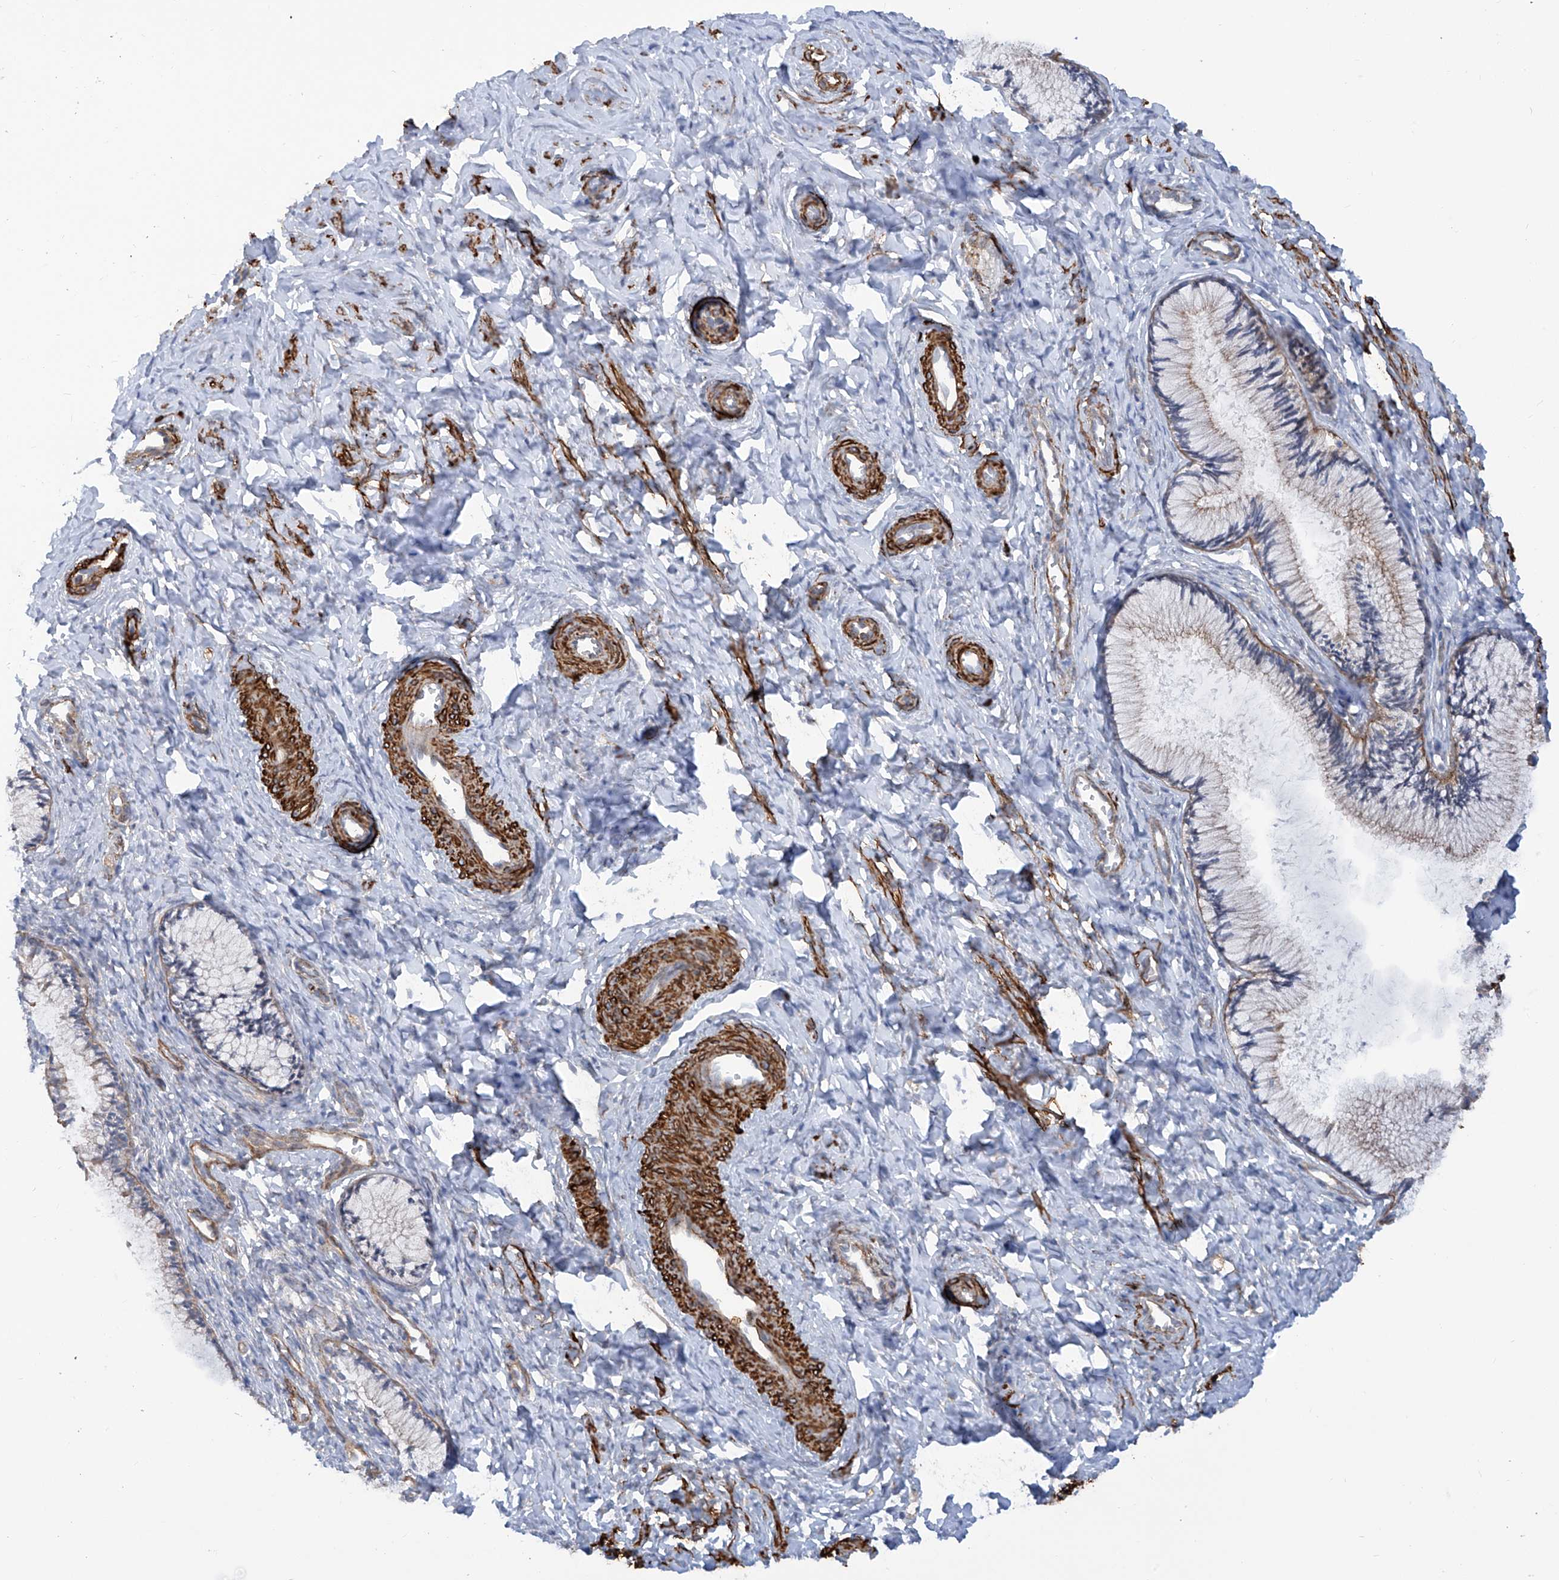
{"staining": {"intensity": "moderate", "quantity": "25%-75%", "location": "cytoplasmic/membranous"}, "tissue": "cervix", "cell_type": "Glandular cells", "image_type": "normal", "snomed": [{"axis": "morphology", "description": "Normal tissue, NOS"}, {"axis": "topography", "description": "Cervix"}], "caption": "Moderate cytoplasmic/membranous staining is appreciated in approximately 25%-75% of glandular cells in normal cervix.", "gene": "ZNF490", "patient": {"sex": "female", "age": 27}}